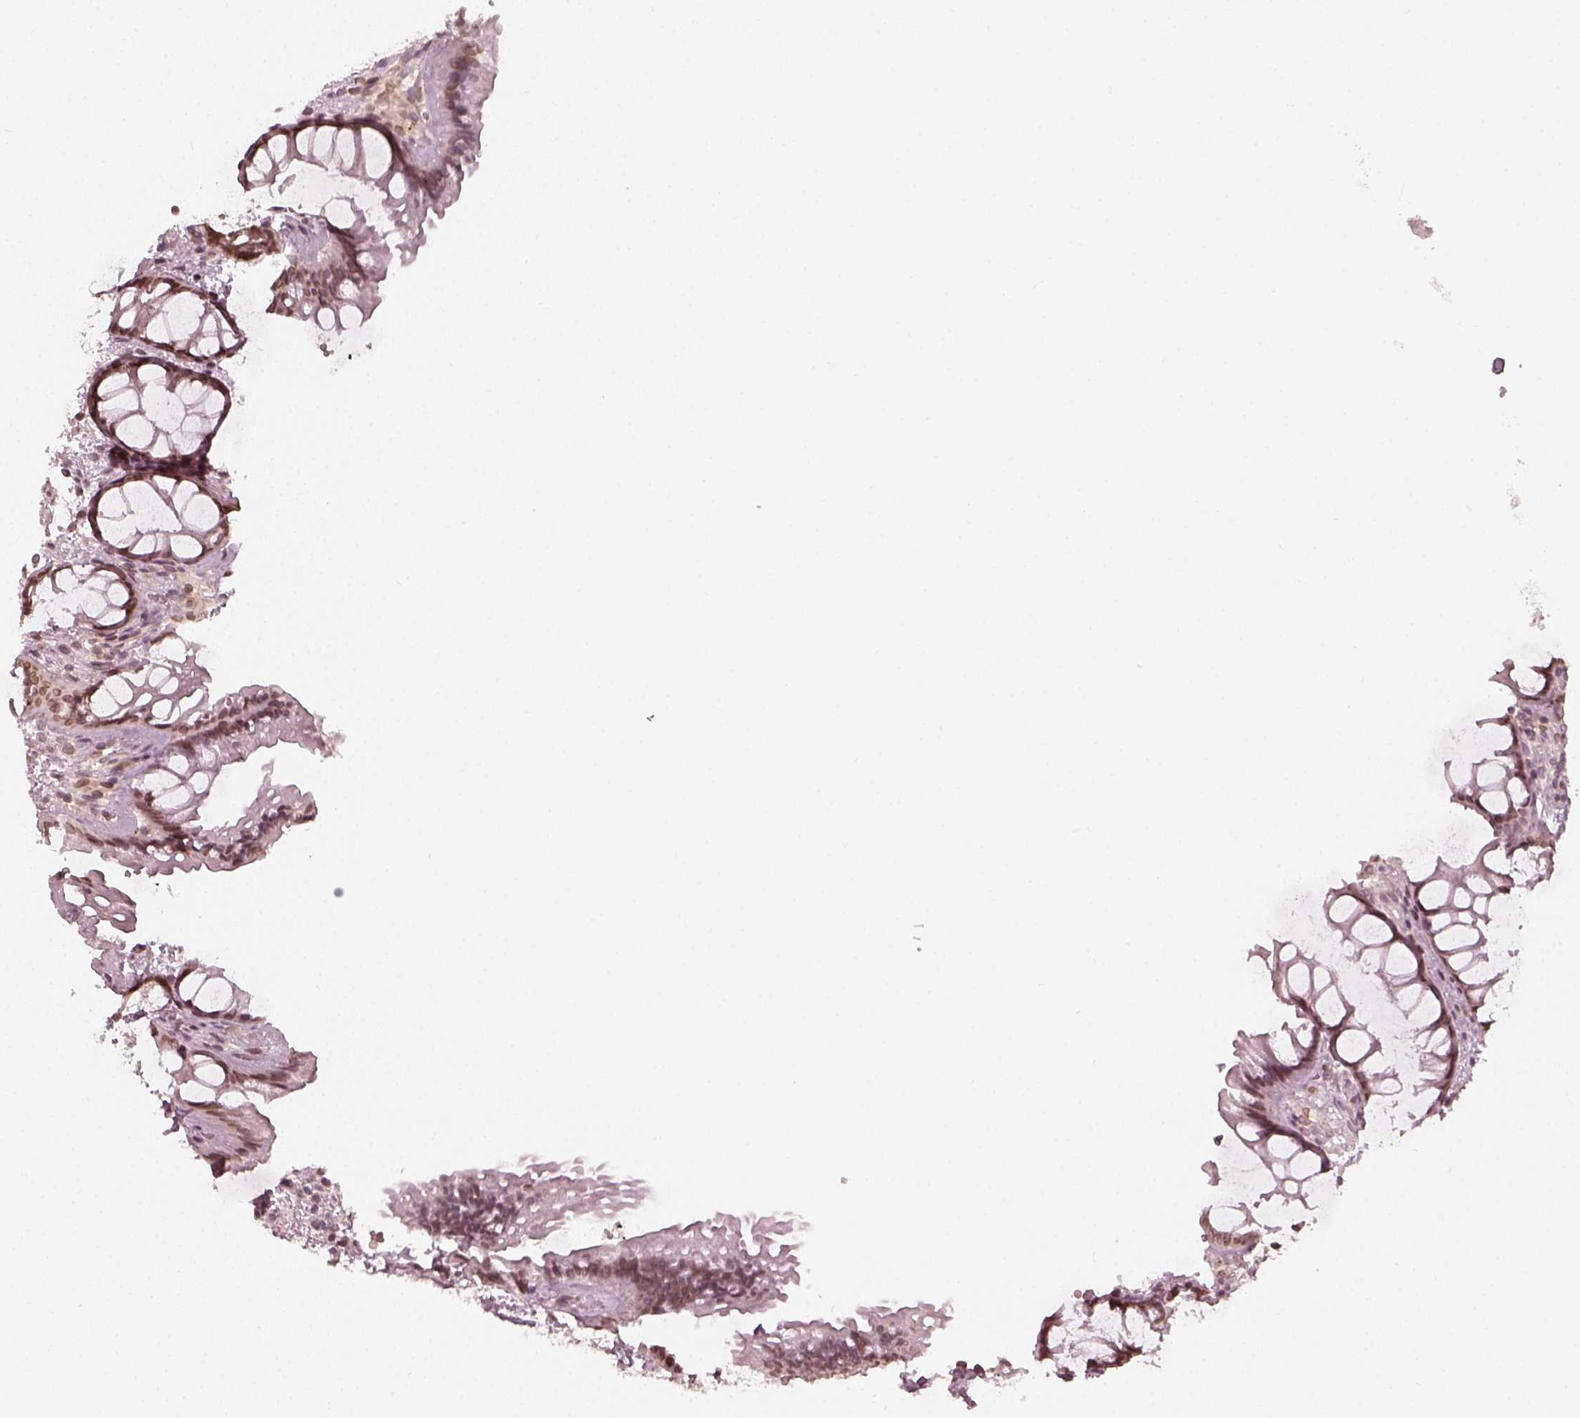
{"staining": {"intensity": "moderate", "quantity": ">75%", "location": "cytoplasmic/membranous,nuclear"}, "tissue": "rectum", "cell_type": "Glandular cells", "image_type": "normal", "snomed": [{"axis": "morphology", "description": "Normal tissue, NOS"}, {"axis": "topography", "description": "Rectum"}], "caption": "Immunohistochemical staining of normal rectum exhibits medium levels of moderate cytoplasmic/membranous,nuclear expression in about >75% of glandular cells.", "gene": "DCAF12", "patient": {"sex": "female", "age": 62}}